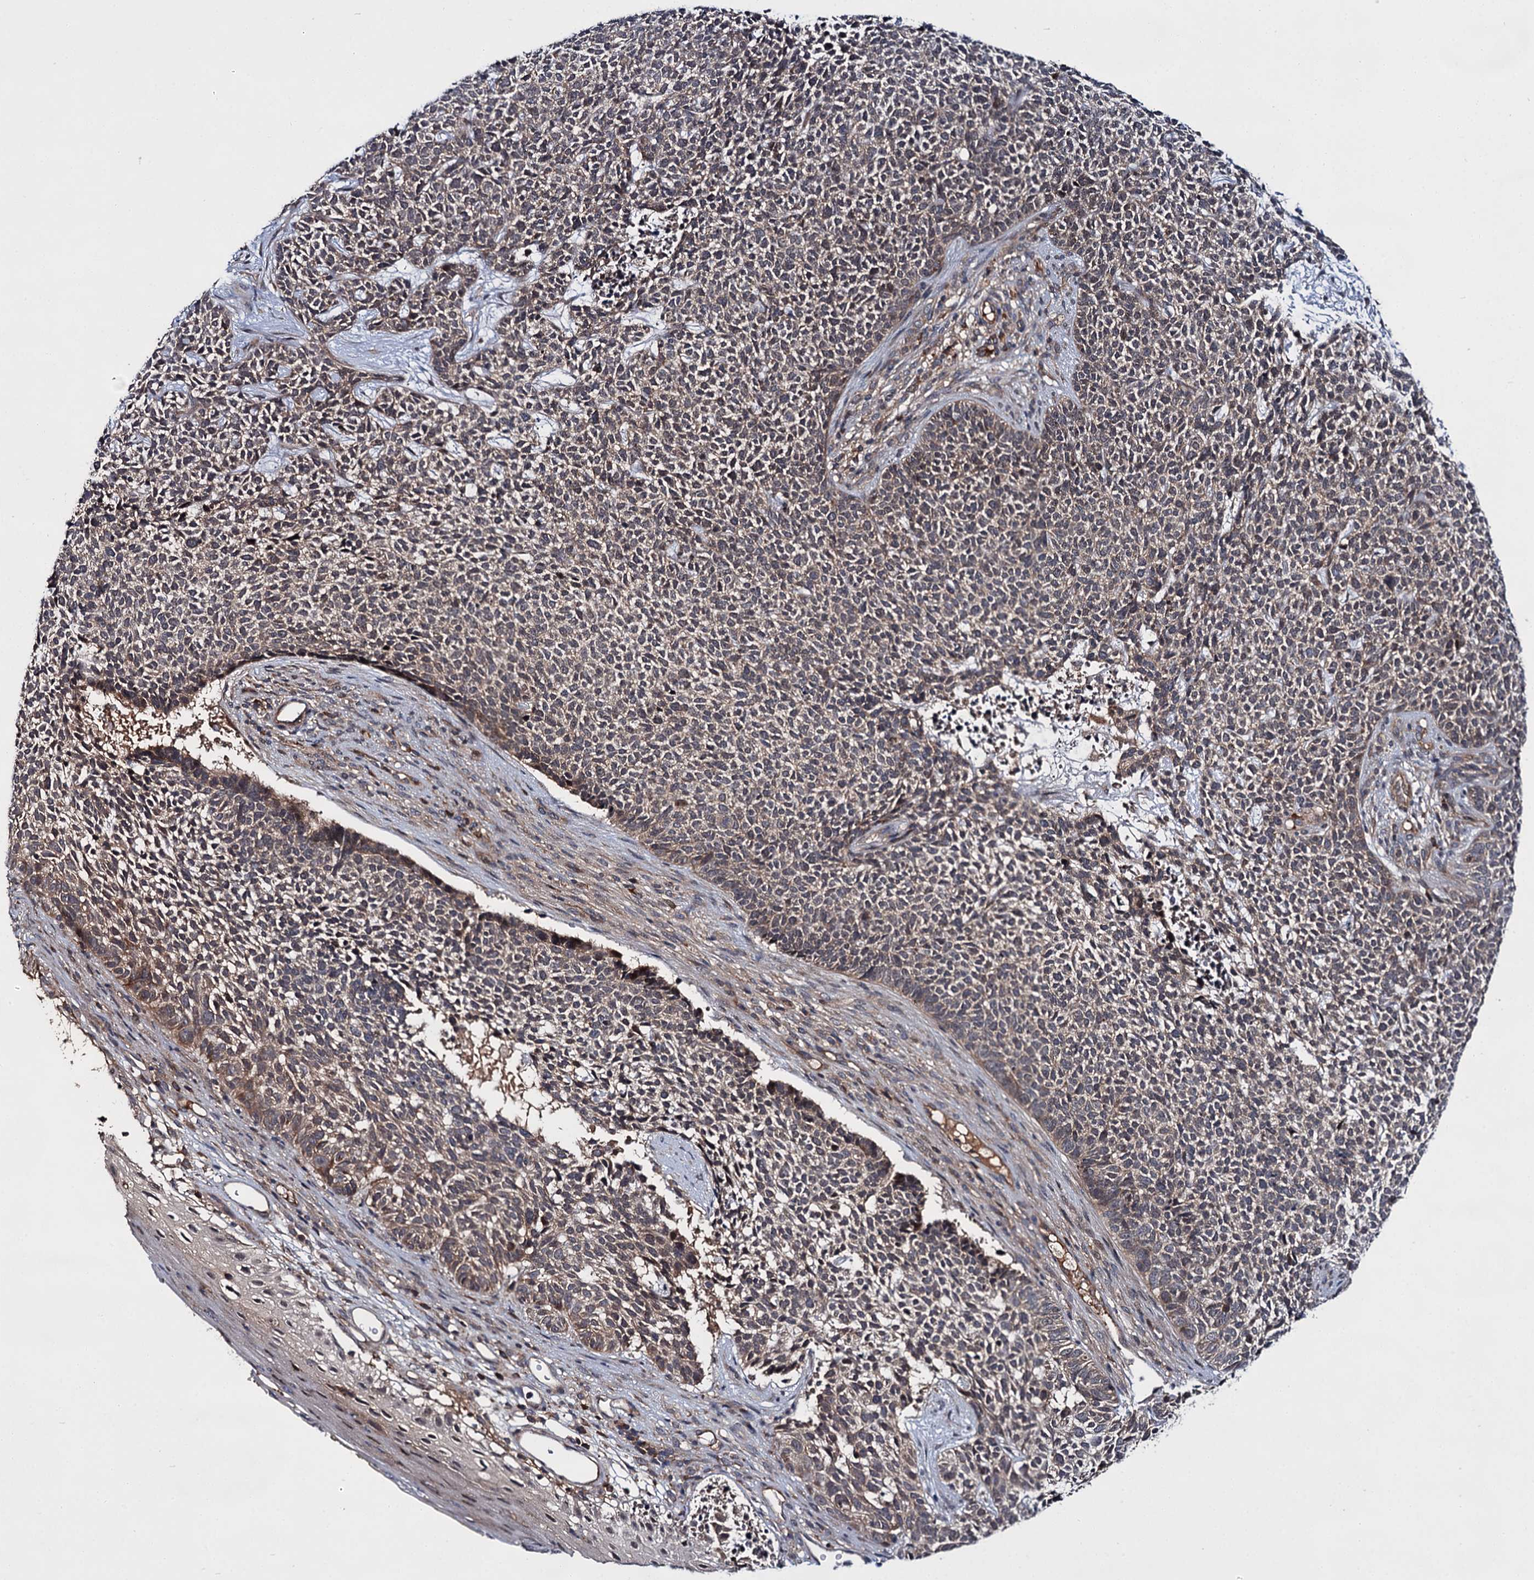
{"staining": {"intensity": "weak", "quantity": "25%-75%", "location": "cytoplasmic/membranous"}, "tissue": "skin cancer", "cell_type": "Tumor cells", "image_type": "cancer", "snomed": [{"axis": "morphology", "description": "Basal cell carcinoma"}, {"axis": "topography", "description": "Skin"}], "caption": "IHC staining of basal cell carcinoma (skin), which demonstrates low levels of weak cytoplasmic/membranous expression in approximately 25%-75% of tumor cells indicating weak cytoplasmic/membranous protein positivity. The staining was performed using DAB (brown) for protein detection and nuclei were counterstained in hematoxylin (blue).", "gene": "ABLIM1", "patient": {"sex": "female", "age": 84}}